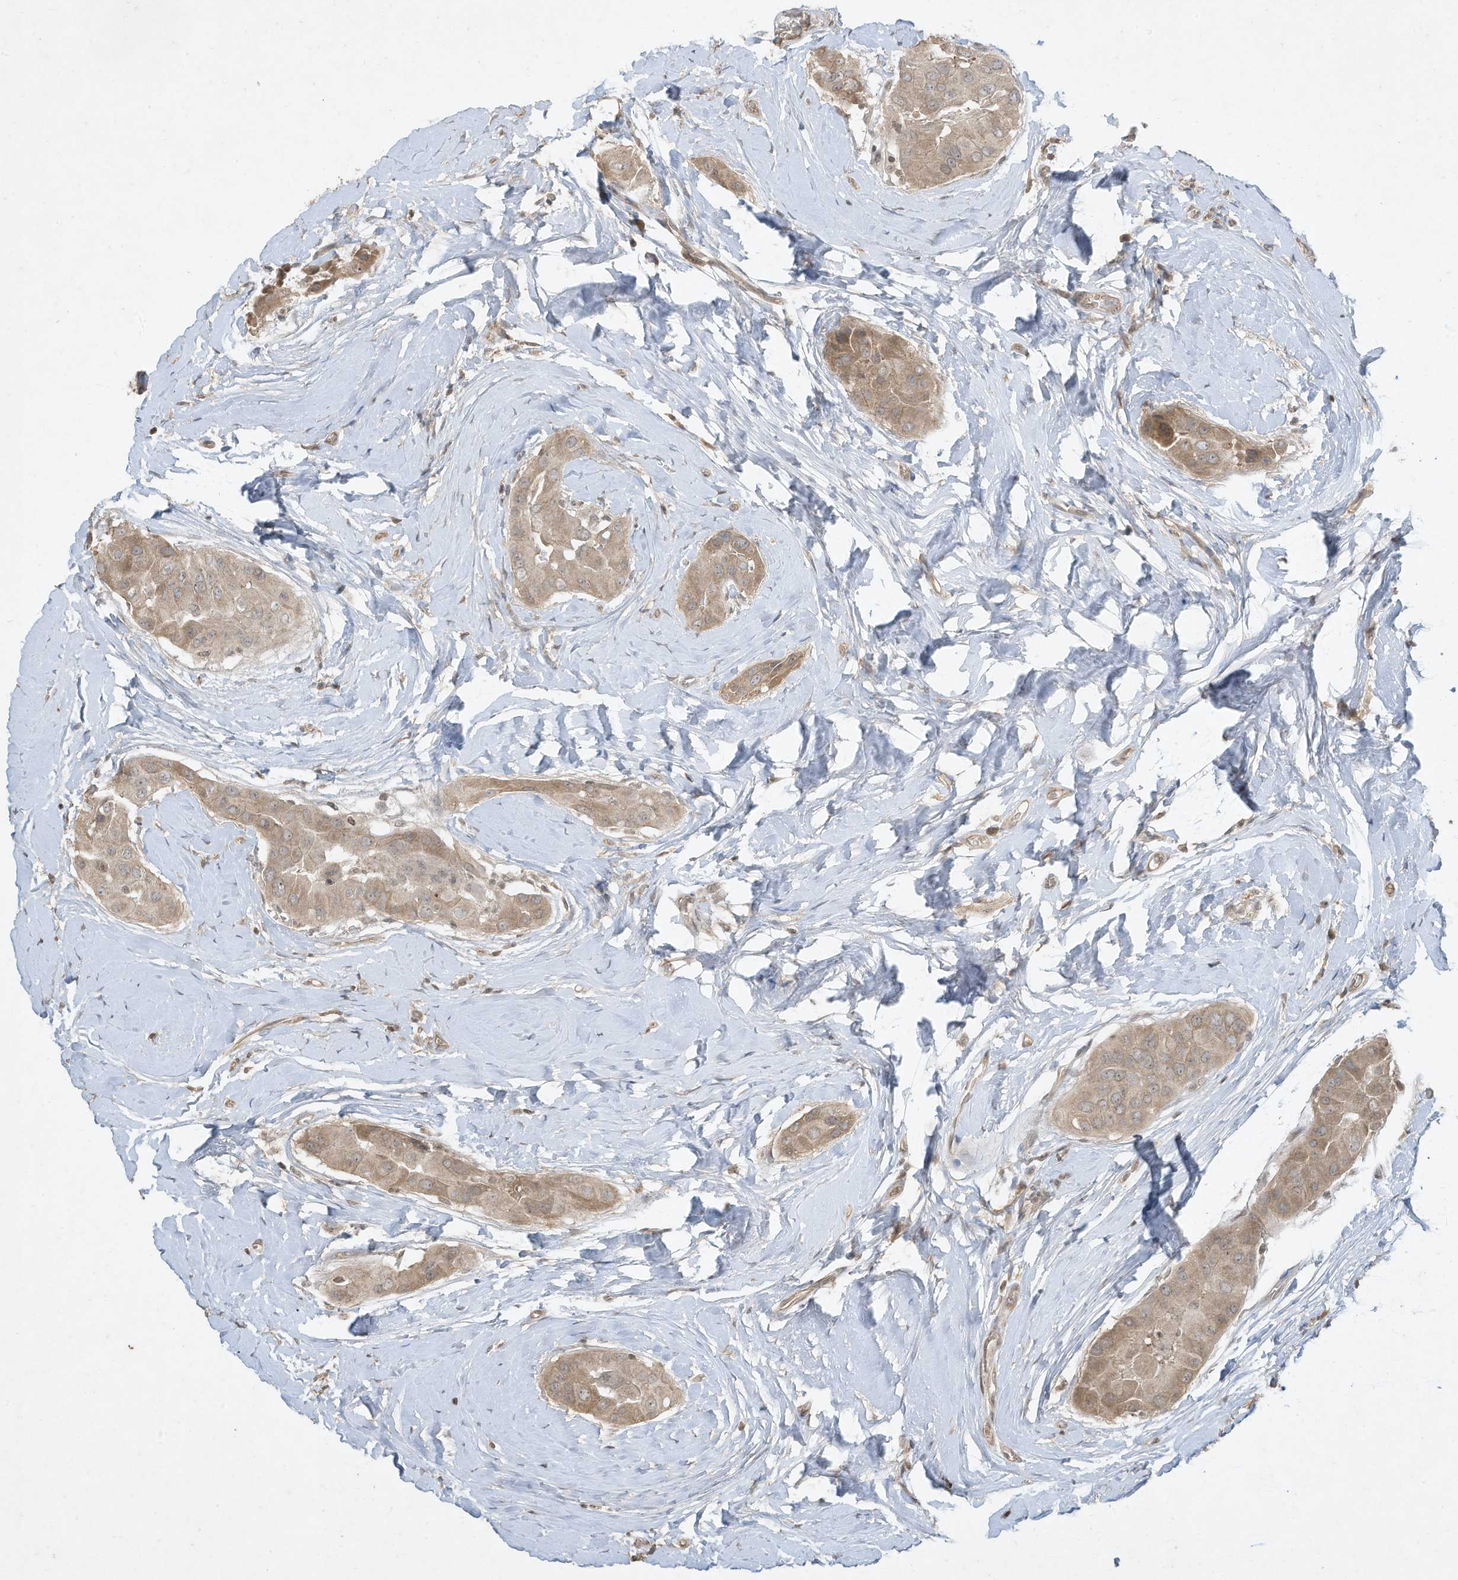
{"staining": {"intensity": "weak", "quantity": ">75%", "location": "cytoplasmic/membranous"}, "tissue": "thyroid cancer", "cell_type": "Tumor cells", "image_type": "cancer", "snomed": [{"axis": "morphology", "description": "Papillary adenocarcinoma, NOS"}, {"axis": "topography", "description": "Thyroid gland"}], "caption": "Immunohistochemical staining of human thyroid cancer exhibits weak cytoplasmic/membranous protein positivity in about >75% of tumor cells. Immunohistochemistry (ihc) stains the protein of interest in brown and the nuclei are stained blue.", "gene": "MATN2", "patient": {"sex": "male", "age": 33}}